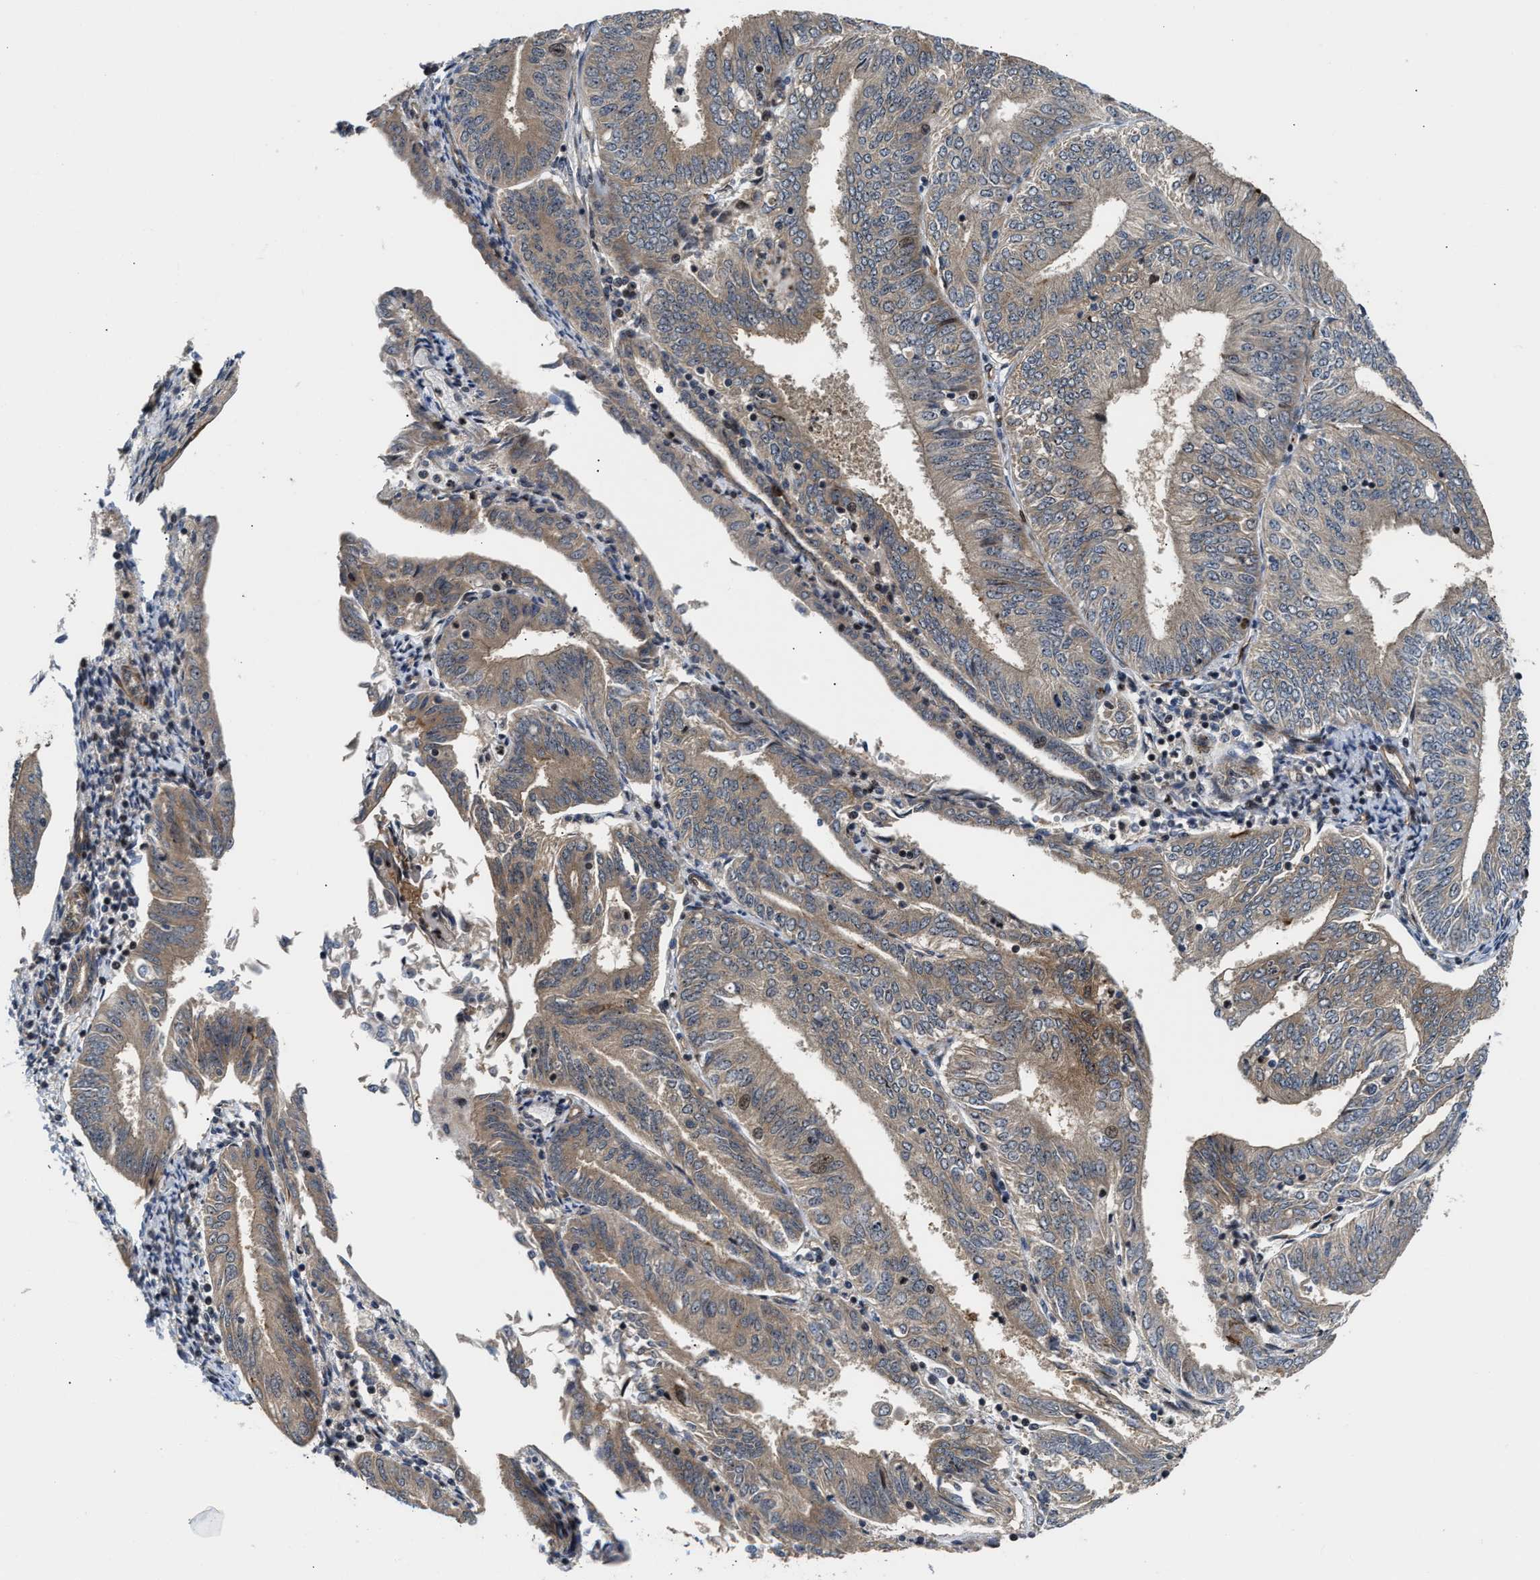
{"staining": {"intensity": "moderate", "quantity": ">75%", "location": "cytoplasmic/membranous"}, "tissue": "endometrial cancer", "cell_type": "Tumor cells", "image_type": "cancer", "snomed": [{"axis": "morphology", "description": "Adenocarcinoma, NOS"}, {"axis": "topography", "description": "Endometrium"}], "caption": "Immunohistochemical staining of endometrial adenocarcinoma demonstrates medium levels of moderate cytoplasmic/membranous protein staining in about >75% of tumor cells.", "gene": "ALDH3A2", "patient": {"sex": "female", "age": 58}}